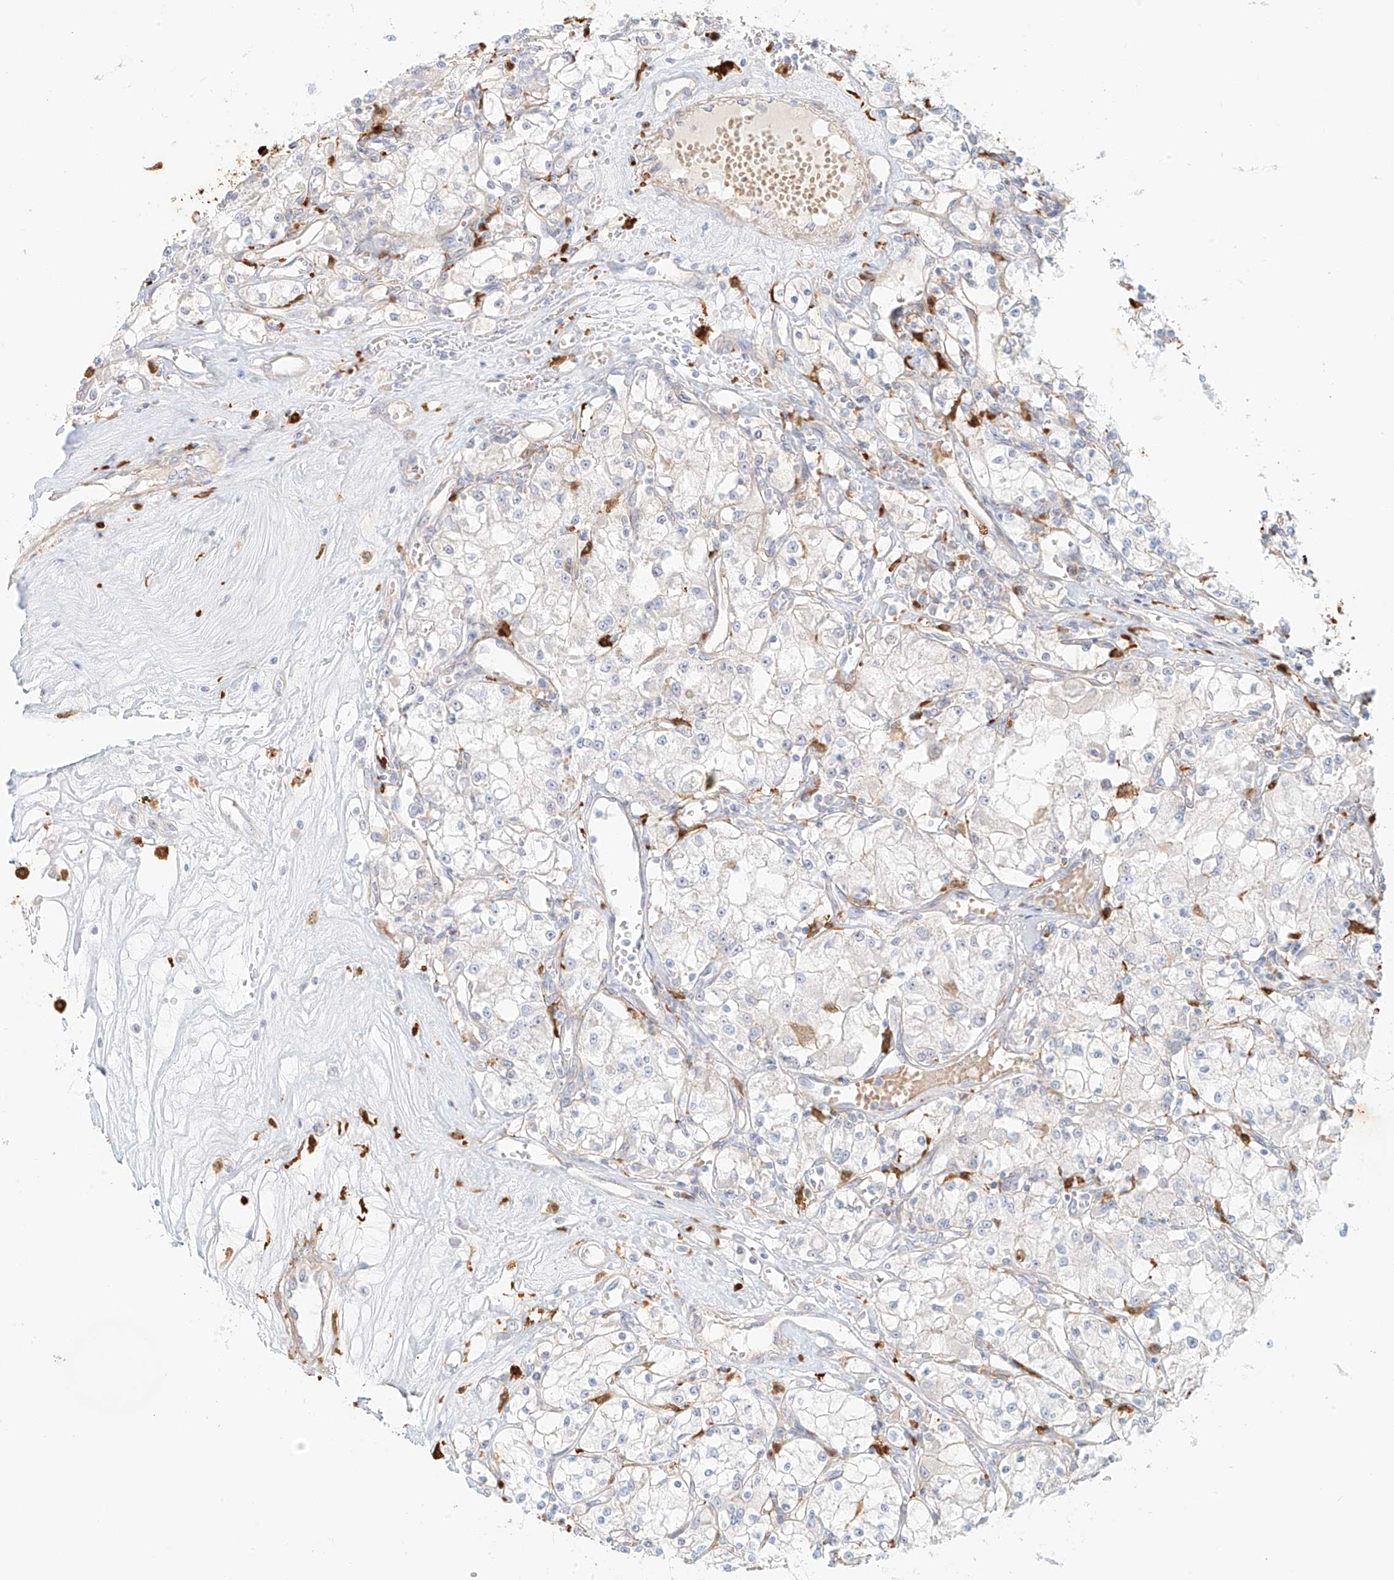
{"staining": {"intensity": "negative", "quantity": "none", "location": "none"}, "tissue": "renal cancer", "cell_type": "Tumor cells", "image_type": "cancer", "snomed": [{"axis": "morphology", "description": "Adenocarcinoma, NOS"}, {"axis": "topography", "description": "Kidney"}], "caption": "Tumor cells show no significant positivity in renal adenocarcinoma.", "gene": "UPK1B", "patient": {"sex": "female", "age": 59}}